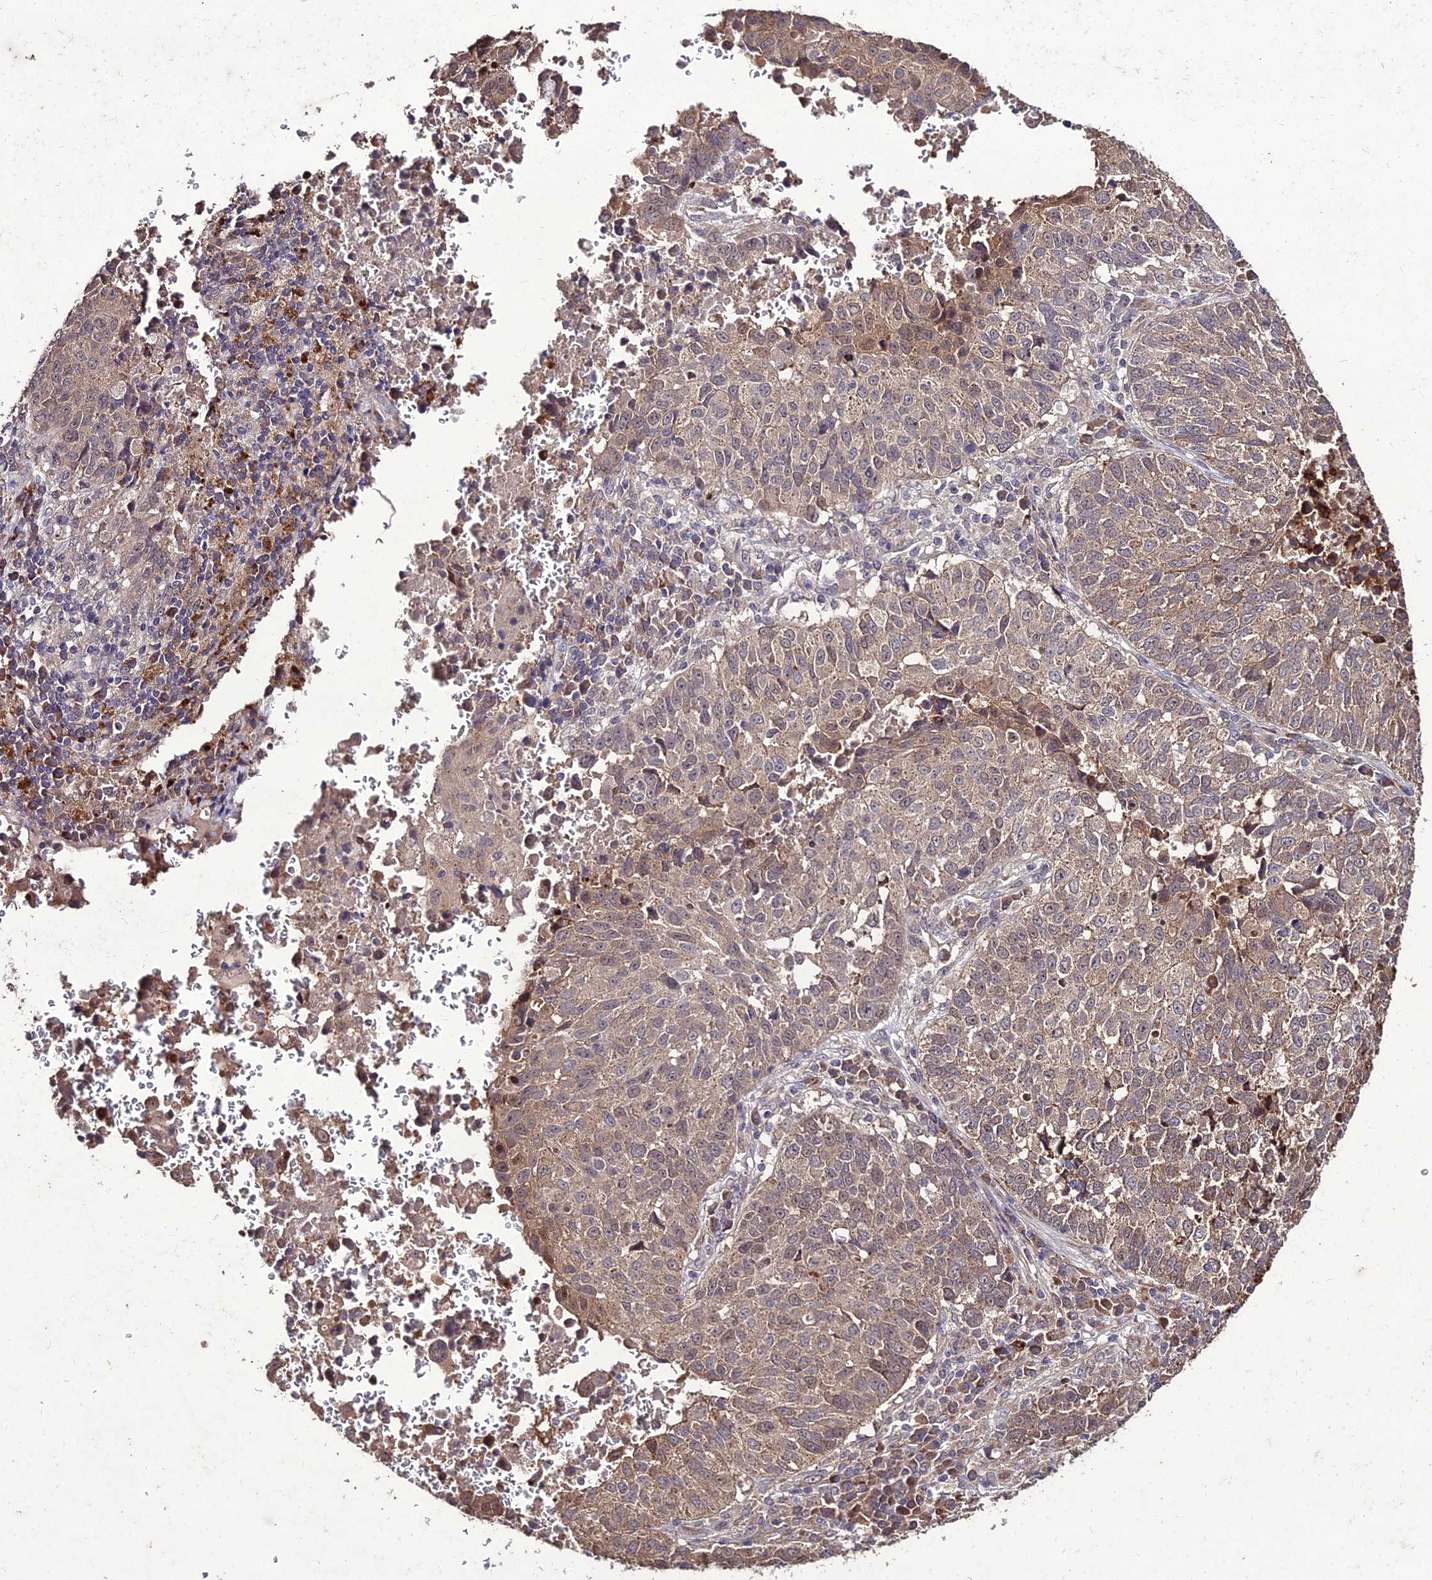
{"staining": {"intensity": "weak", "quantity": ">75%", "location": "cytoplasmic/membranous"}, "tissue": "lung cancer", "cell_type": "Tumor cells", "image_type": "cancer", "snomed": [{"axis": "morphology", "description": "Squamous cell carcinoma, NOS"}, {"axis": "topography", "description": "Lung"}], "caption": "Approximately >75% of tumor cells in lung squamous cell carcinoma demonstrate weak cytoplasmic/membranous protein staining as visualized by brown immunohistochemical staining.", "gene": "ZNF766", "patient": {"sex": "male", "age": 73}}